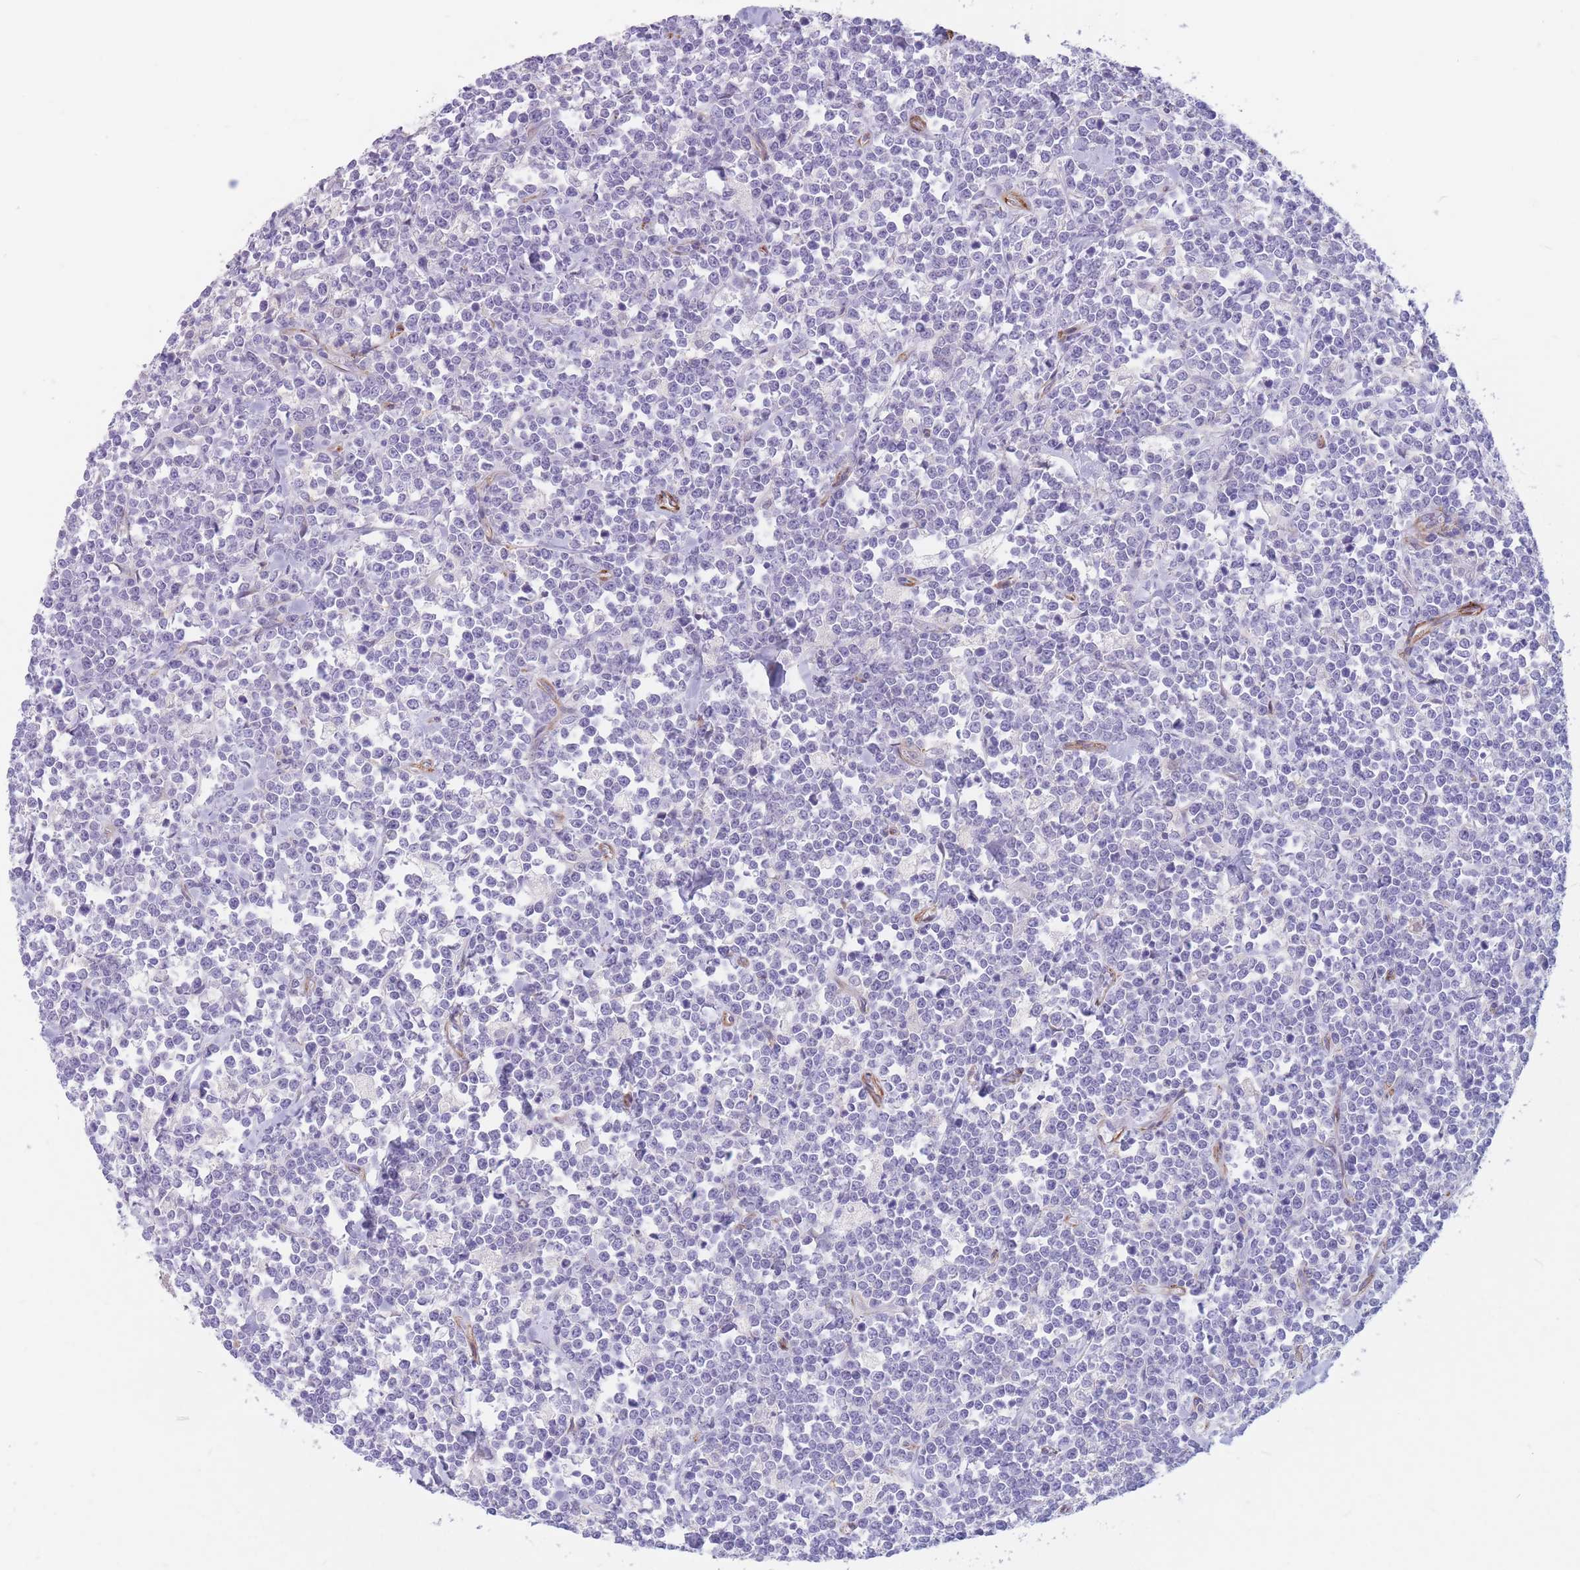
{"staining": {"intensity": "negative", "quantity": "none", "location": "none"}, "tissue": "lymphoma", "cell_type": "Tumor cells", "image_type": "cancer", "snomed": [{"axis": "morphology", "description": "Malignant lymphoma, non-Hodgkin's type, High grade"}, {"axis": "topography", "description": "Small intestine"}, {"axis": "topography", "description": "Colon"}], "caption": "Human malignant lymphoma, non-Hodgkin's type (high-grade) stained for a protein using IHC reveals no staining in tumor cells.", "gene": "DPYD", "patient": {"sex": "male", "age": 8}}